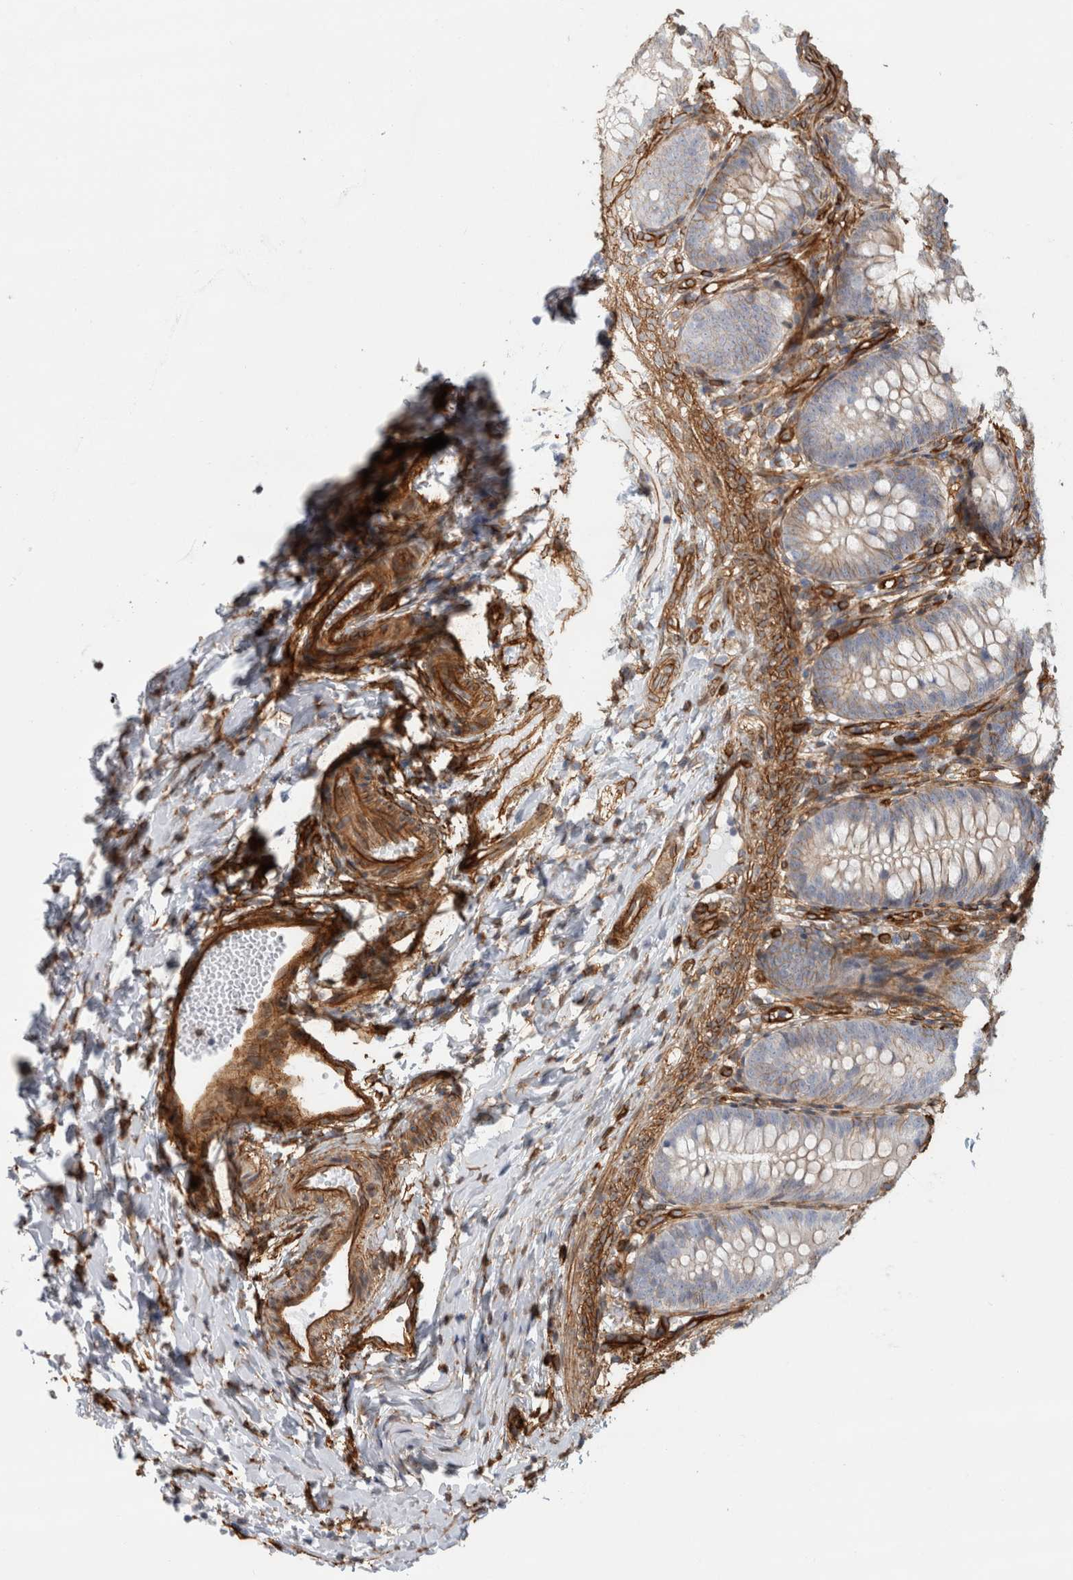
{"staining": {"intensity": "weak", "quantity": "25%-75%", "location": "cytoplasmic/membranous"}, "tissue": "appendix", "cell_type": "Glandular cells", "image_type": "normal", "snomed": [{"axis": "morphology", "description": "Normal tissue, NOS"}, {"axis": "topography", "description": "Appendix"}], "caption": "A low amount of weak cytoplasmic/membranous expression is present in approximately 25%-75% of glandular cells in unremarkable appendix.", "gene": "AHNAK", "patient": {"sex": "male", "age": 1}}